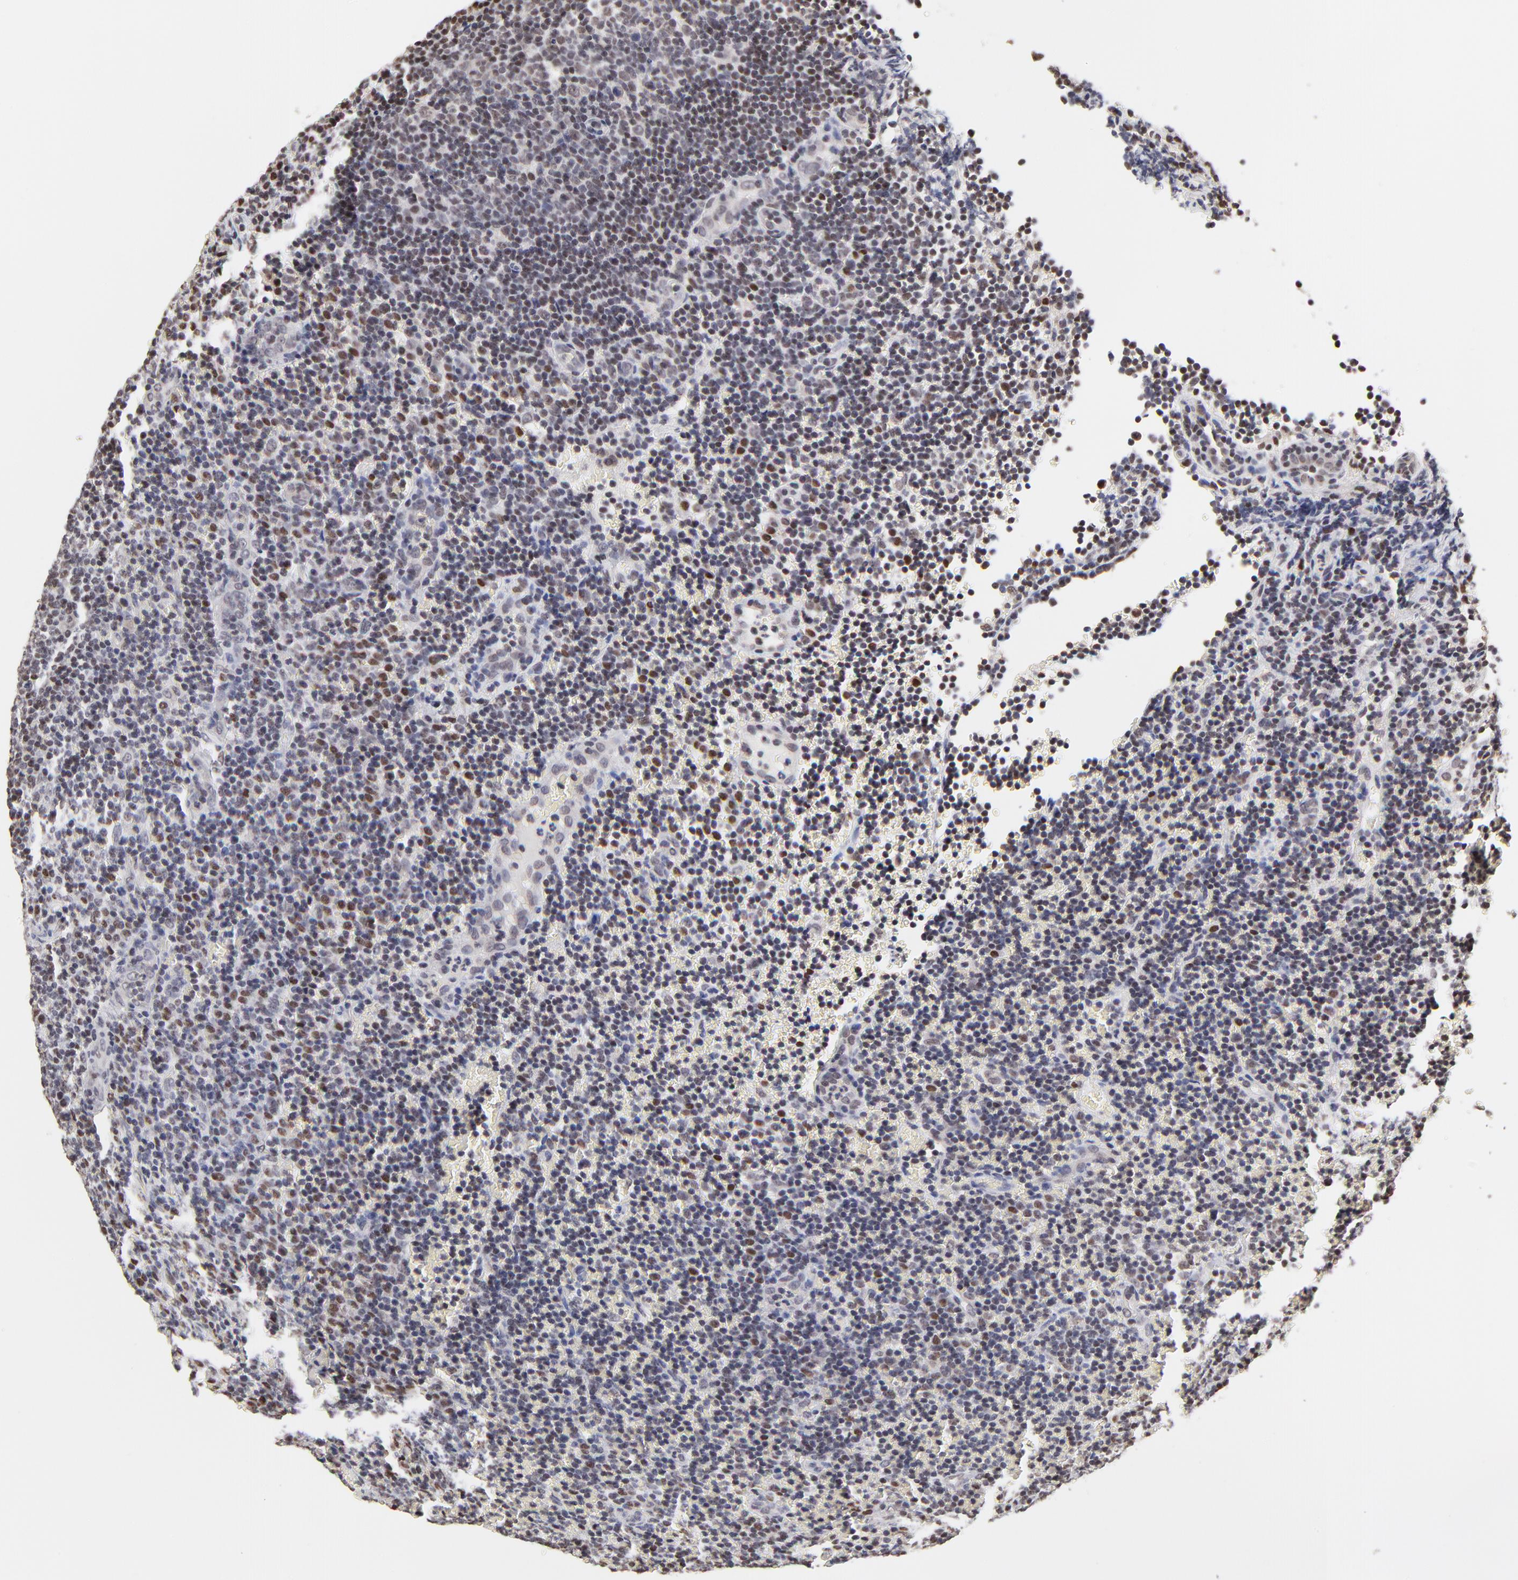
{"staining": {"intensity": "moderate", "quantity": "<25%", "location": "nuclear"}, "tissue": "lymphoma", "cell_type": "Tumor cells", "image_type": "cancer", "snomed": [{"axis": "morphology", "description": "Malignant lymphoma, non-Hodgkin's type, Low grade"}, {"axis": "topography", "description": "Lymph node"}], "caption": "Immunohistochemical staining of human lymphoma shows low levels of moderate nuclear protein expression in about <25% of tumor cells.", "gene": "DSN1", "patient": {"sex": "male", "age": 74}}